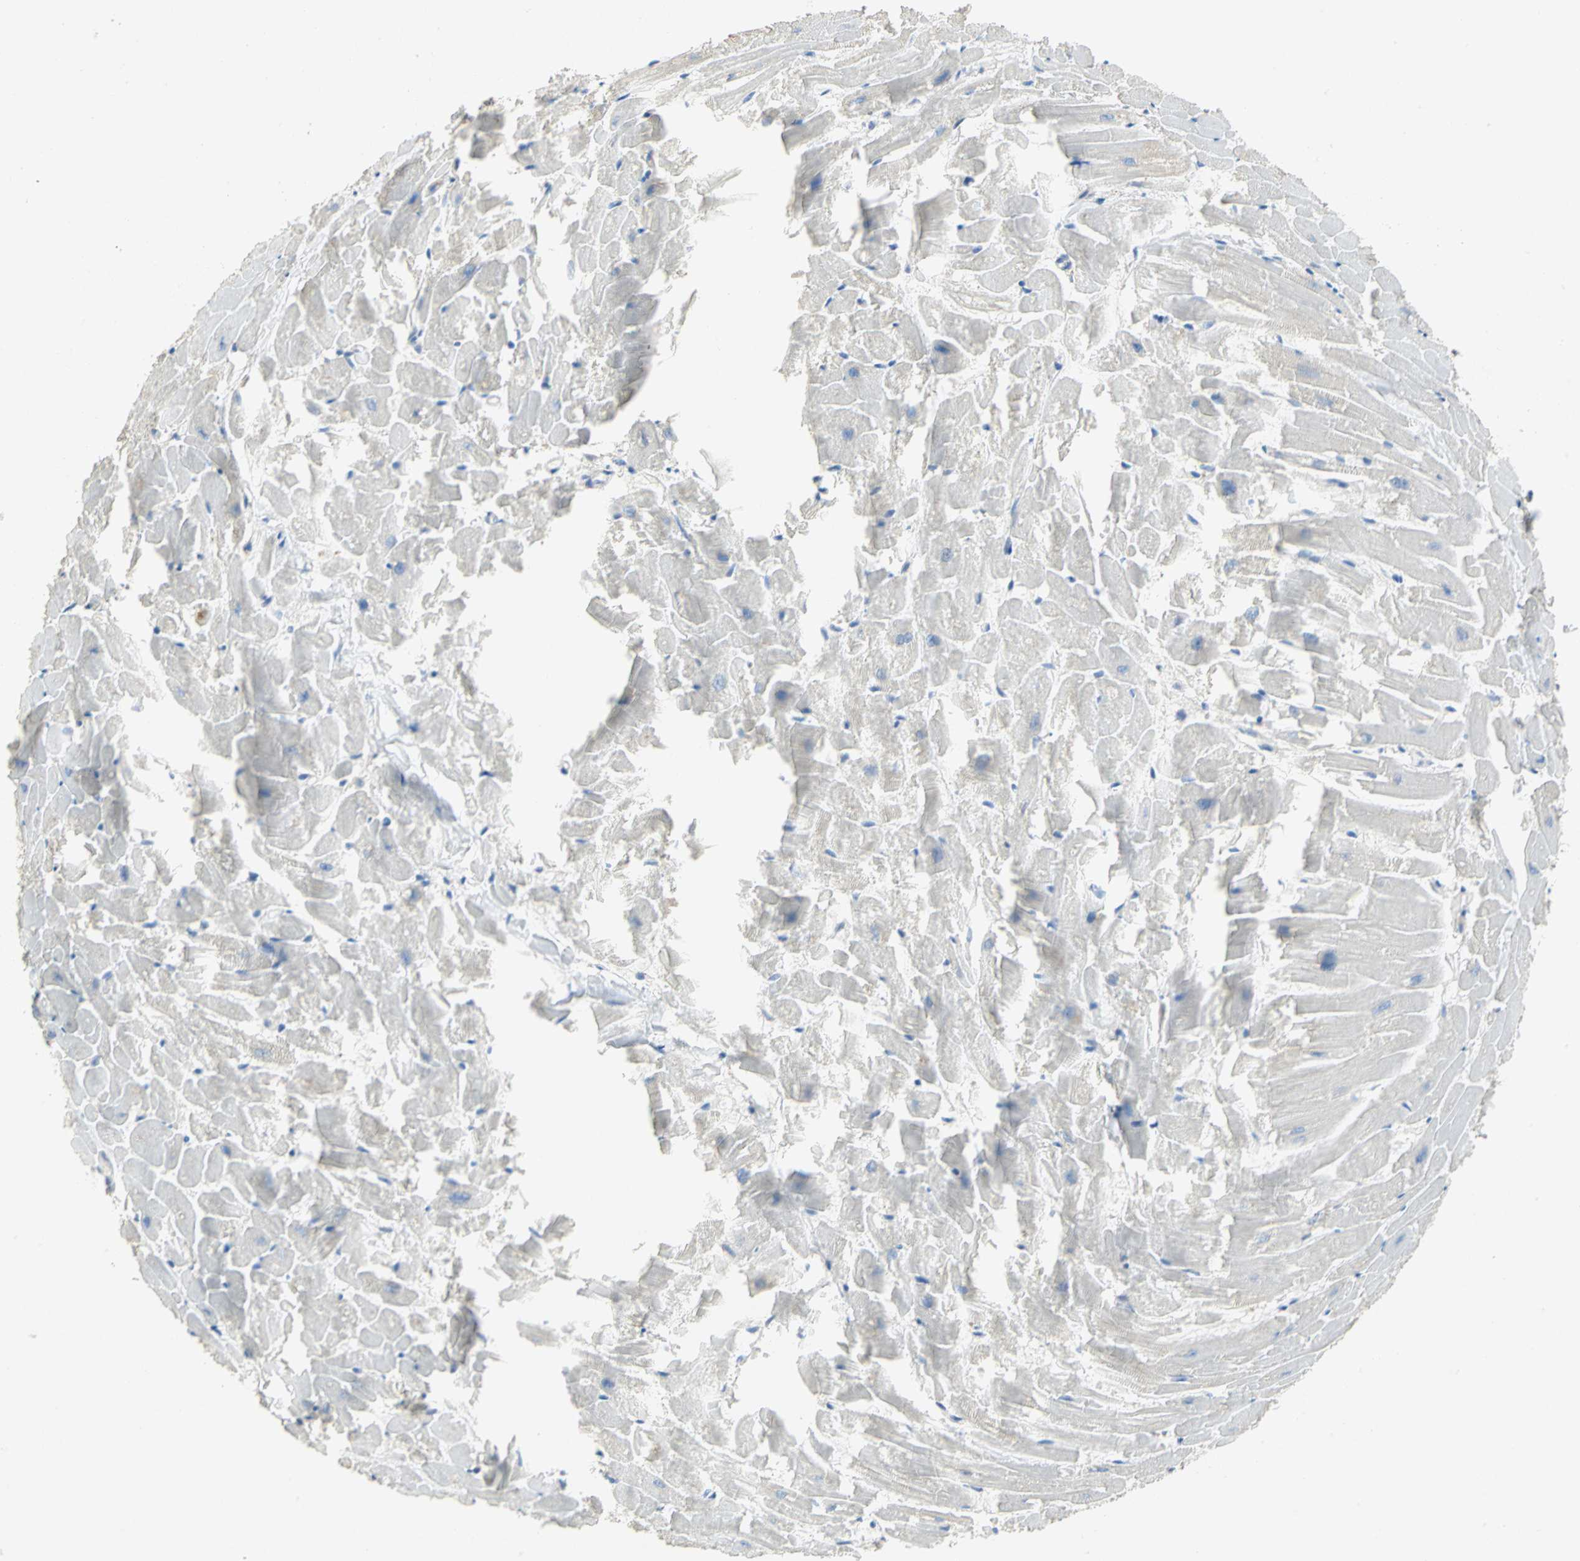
{"staining": {"intensity": "negative", "quantity": "none", "location": "none"}, "tissue": "heart muscle", "cell_type": "Cardiomyocytes", "image_type": "normal", "snomed": [{"axis": "morphology", "description": "Normal tissue, NOS"}, {"axis": "topography", "description": "Heart"}], "caption": "This is an immunohistochemistry (IHC) histopathology image of benign heart muscle. There is no expression in cardiomyocytes.", "gene": "PPIA", "patient": {"sex": "female", "age": 19}}